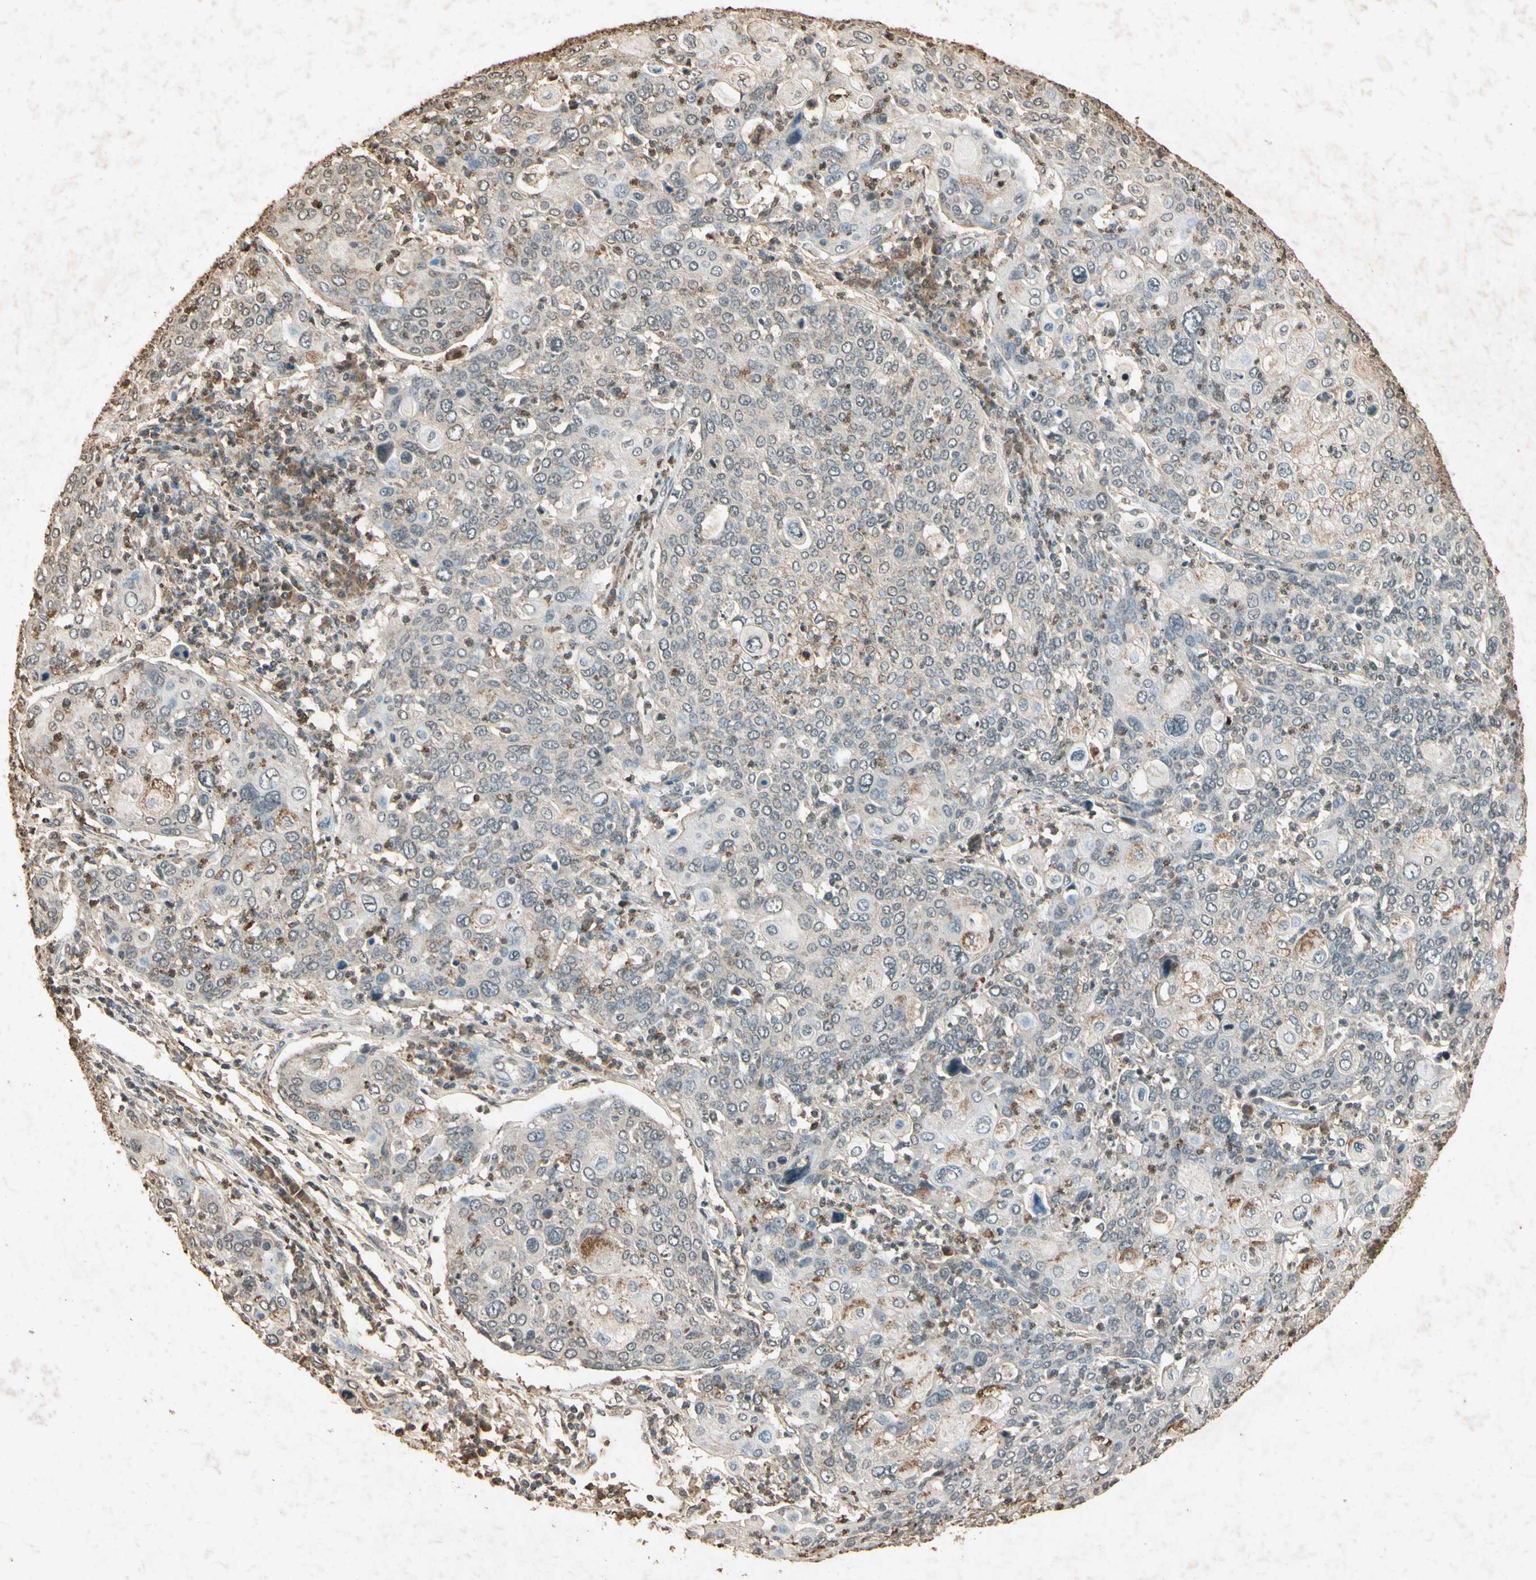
{"staining": {"intensity": "negative", "quantity": "none", "location": "none"}, "tissue": "cervical cancer", "cell_type": "Tumor cells", "image_type": "cancer", "snomed": [{"axis": "morphology", "description": "Squamous cell carcinoma, NOS"}, {"axis": "topography", "description": "Cervix"}], "caption": "Tumor cells show no significant protein expression in cervical cancer.", "gene": "GC", "patient": {"sex": "female", "age": 40}}